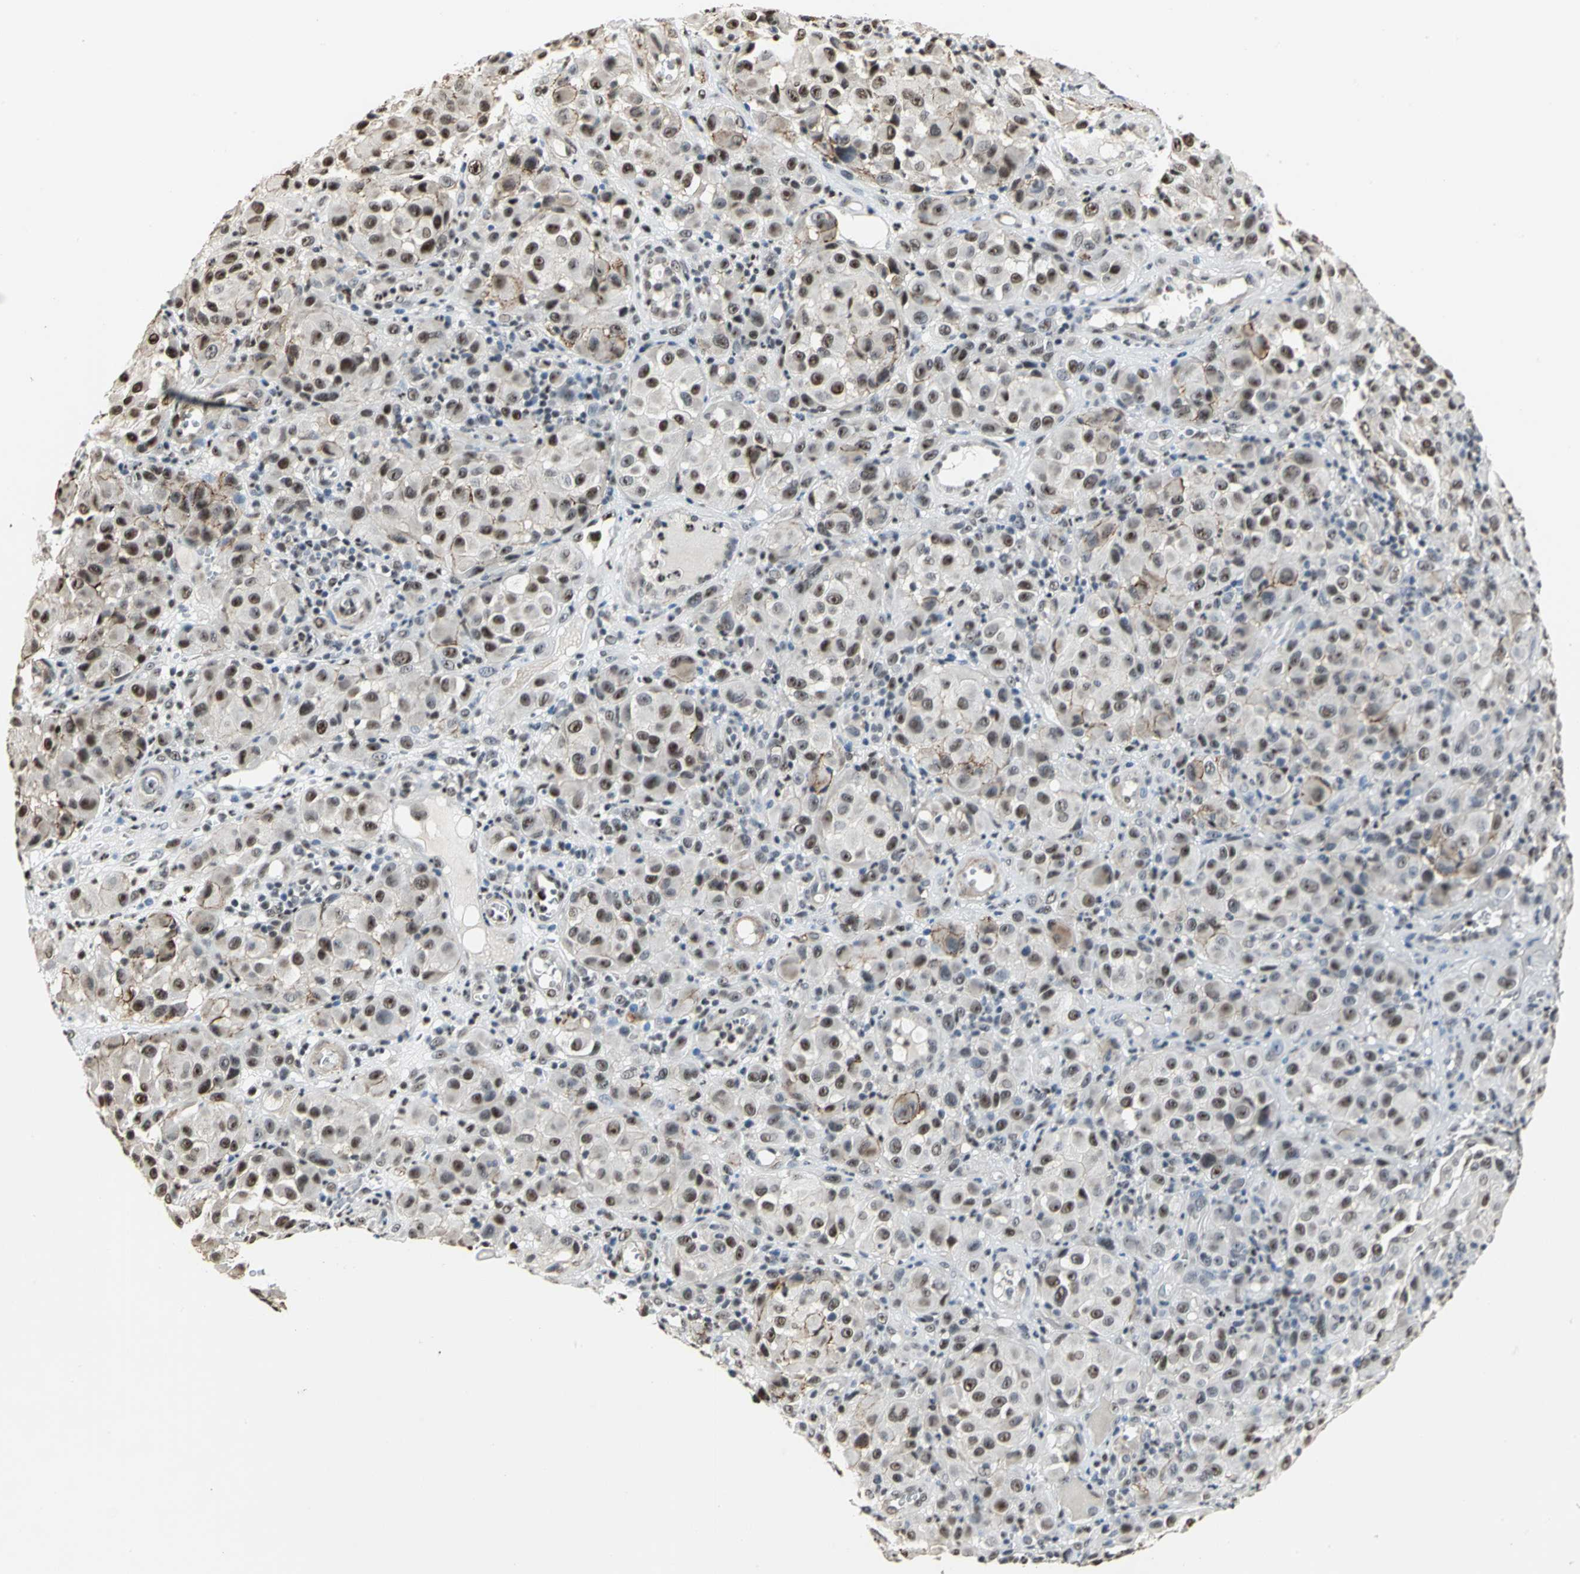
{"staining": {"intensity": "moderate", "quantity": ">75%", "location": "nuclear"}, "tissue": "melanoma", "cell_type": "Tumor cells", "image_type": "cancer", "snomed": [{"axis": "morphology", "description": "Malignant melanoma, NOS"}, {"axis": "topography", "description": "Skin"}], "caption": "Protein staining of malignant melanoma tissue reveals moderate nuclear expression in approximately >75% of tumor cells.", "gene": "CCDC88C", "patient": {"sex": "female", "age": 21}}